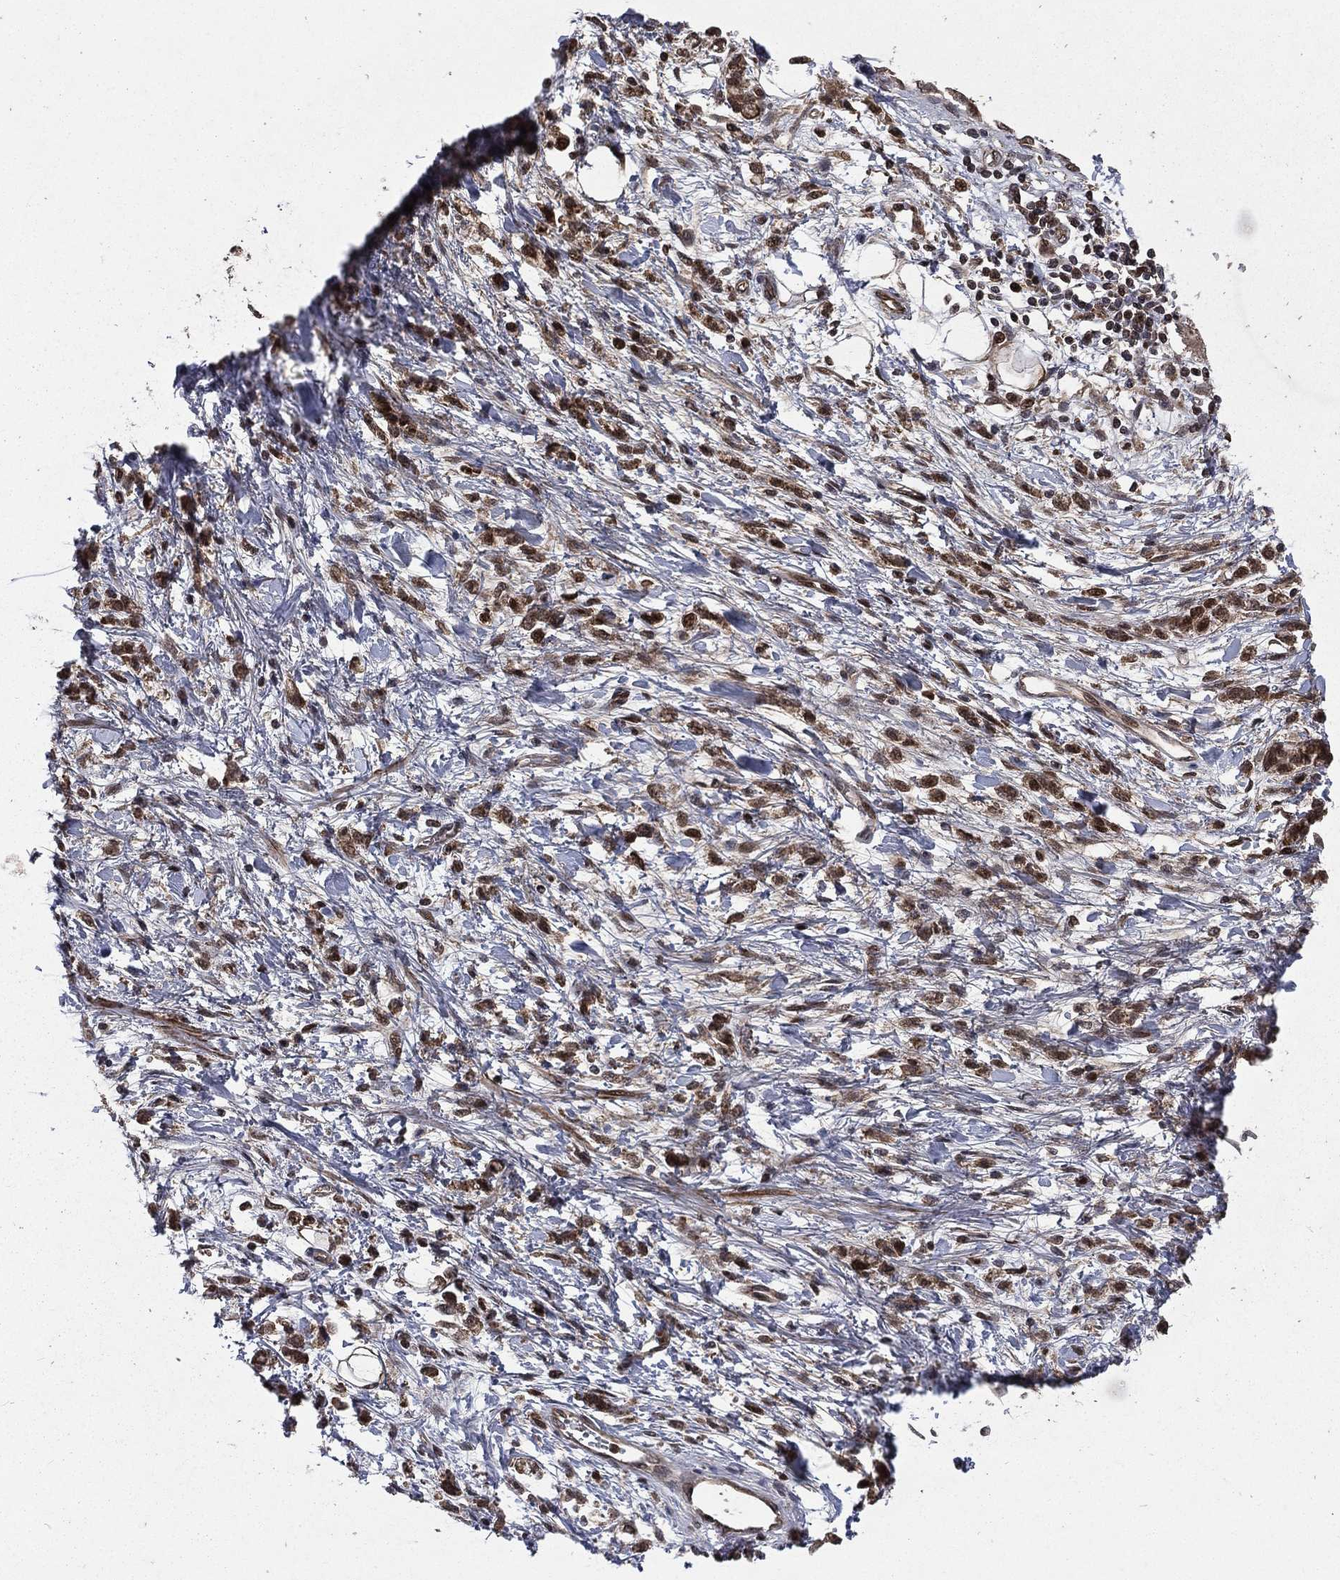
{"staining": {"intensity": "weak", "quantity": "25%-75%", "location": "cytoplasmic/membranous"}, "tissue": "stomach cancer", "cell_type": "Tumor cells", "image_type": "cancer", "snomed": [{"axis": "morphology", "description": "Adenocarcinoma, NOS"}, {"axis": "topography", "description": "Stomach"}], "caption": "High-magnification brightfield microscopy of stomach adenocarcinoma stained with DAB (brown) and counterstained with hematoxylin (blue). tumor cells exhibit weak cytoplasmic/membranous staining is appreciated in about25%-75% of cells. The staining is performed using DAB brown chromogen to label protein expression. The nuclei are counter-stained blue using hematoxylin.", "gene": "LENG8", "patient": {"sex": "female", "age": 60}}